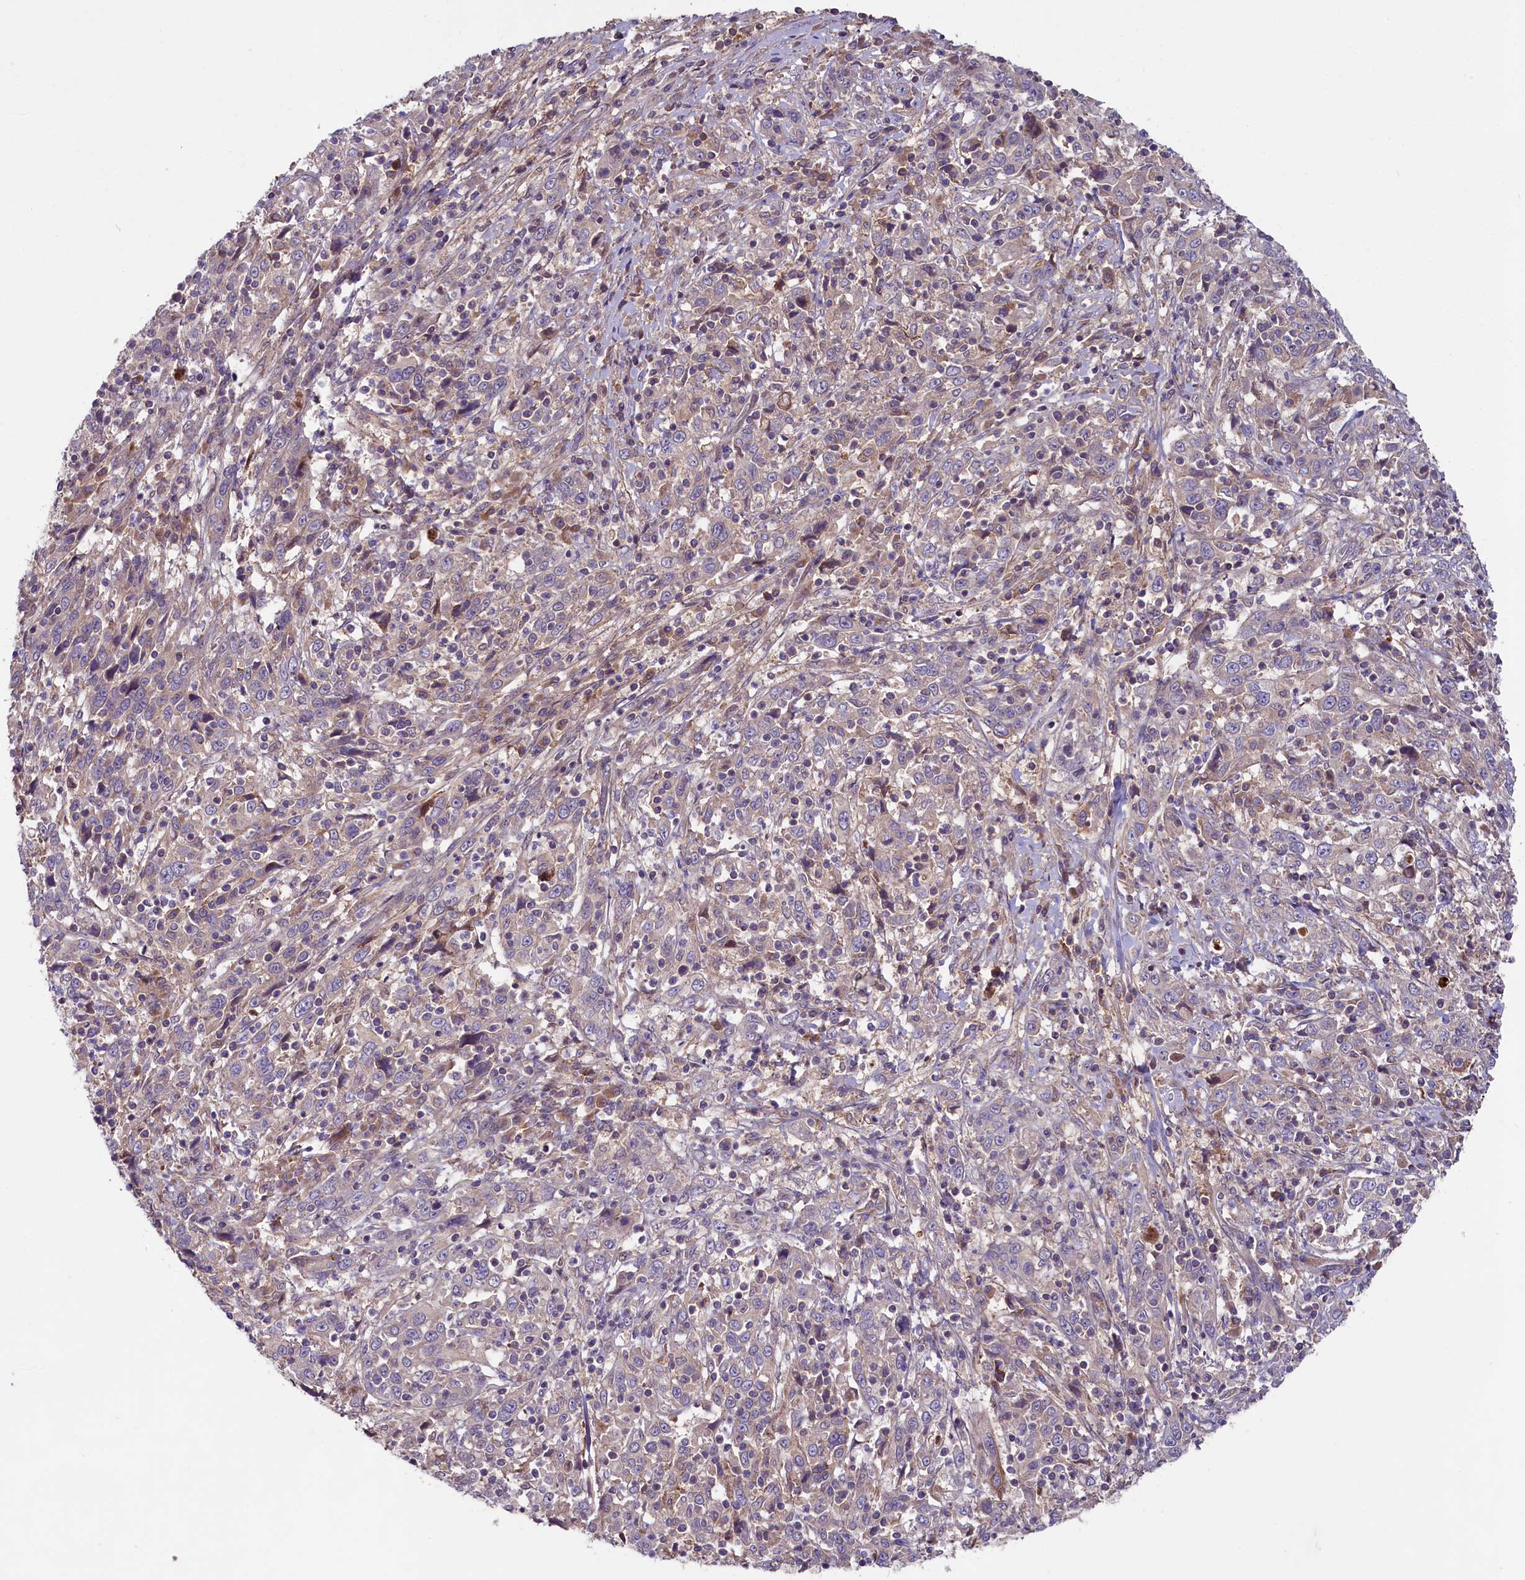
{"staining": {"intensity": "negative", "quantity": "none", "location": "none"}, "tissue": "cervical cancer", "cell_type": "Tumor cells", "image_type": "cancer", "snomed": [{"axis": "morphology", "description": "Squamous cell carcinoma, NOS"}, {"axis": "topography", "description": "Cervix"}], "caption": "Micrograph shows no significant protein staining in tumor cells of cervical squamous cell carcinoma.", "gene": "COG8", "patient": {"sex": "female", "age": 46}}